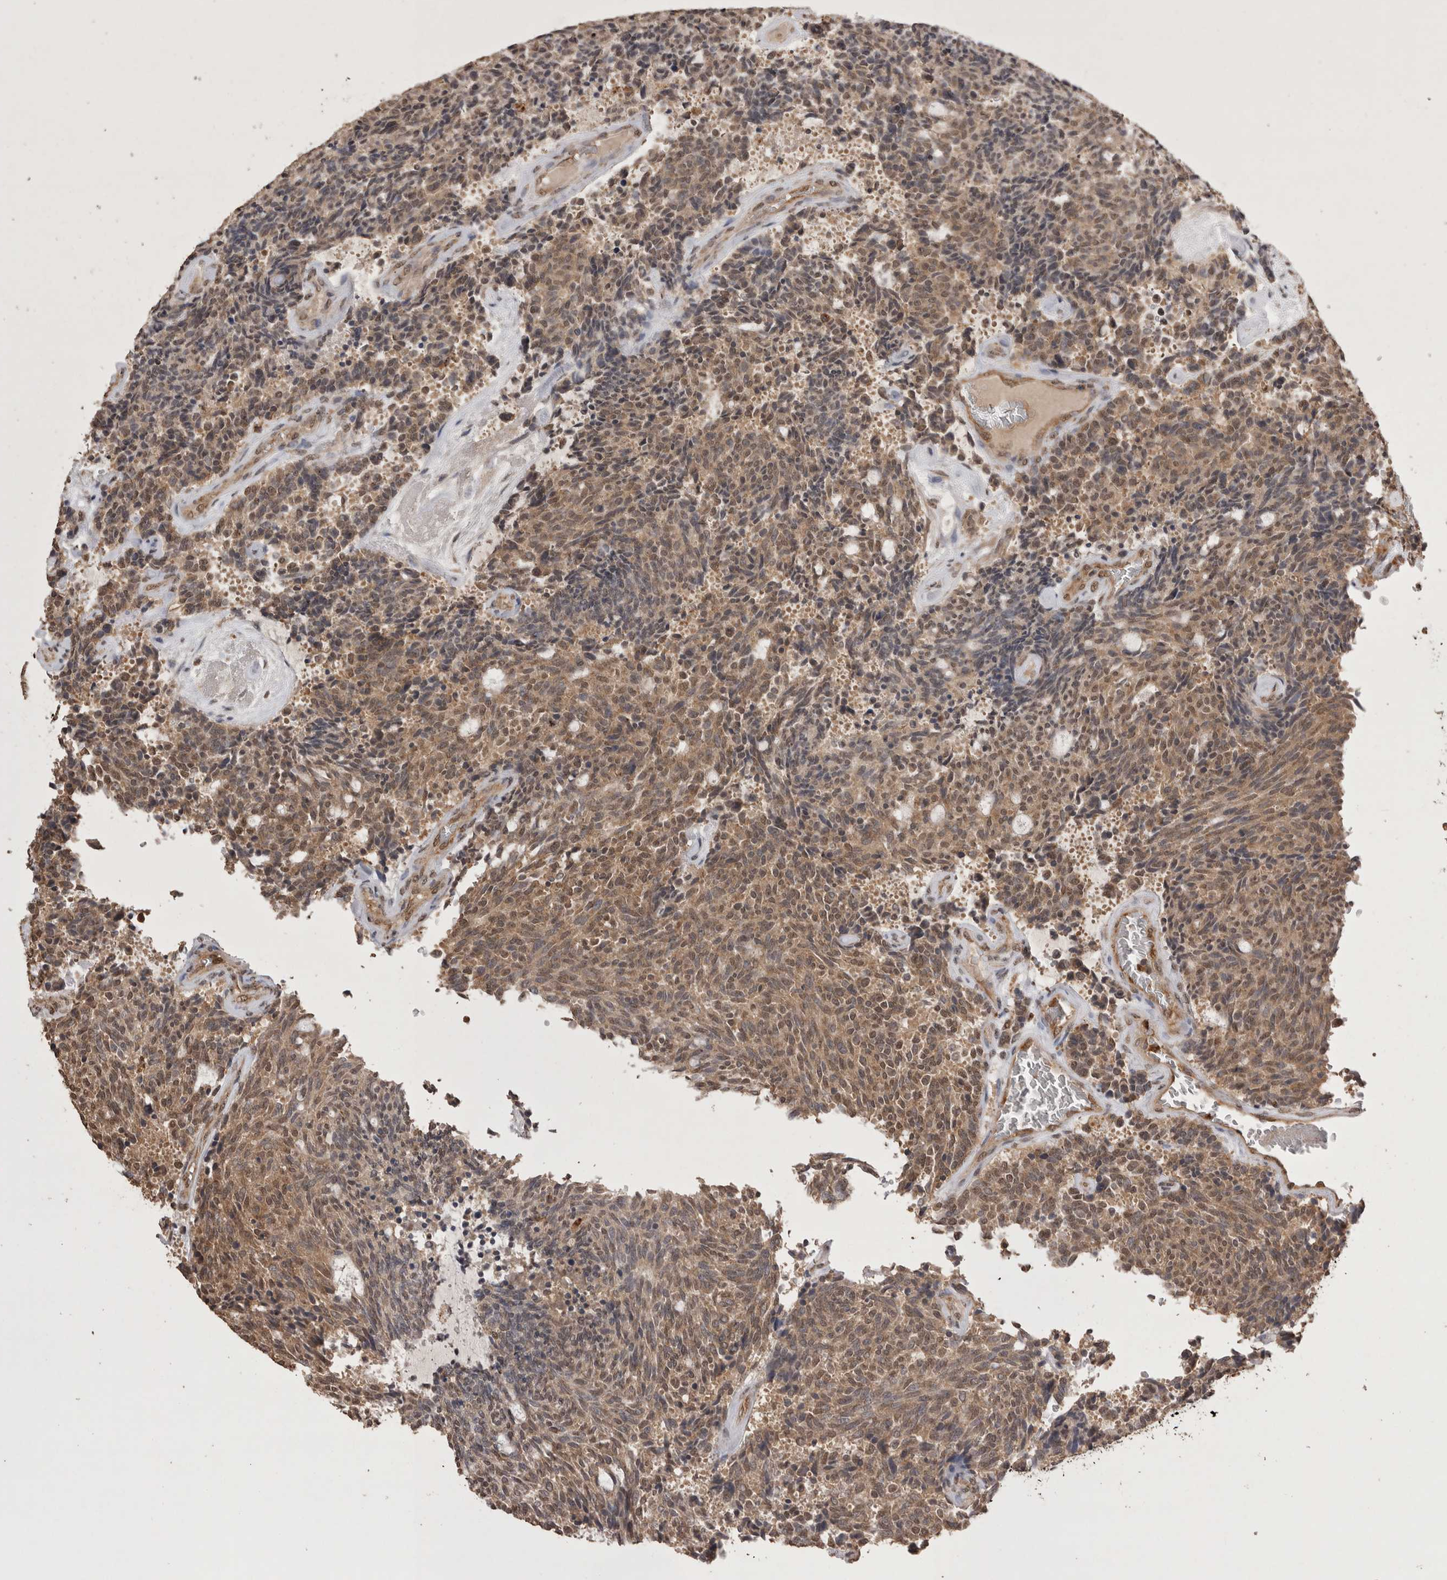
{"staining": {"intensity": "weak", "quantity": ">75%", "location": "cytoplasmic/membranous,nuclear"}, "tissue": "carcinoid", "cell_type": "Tumor cells", "image_type": "cancer", "snomed": [{"axis": "morphology", "description": "Carcinoid, malignant, NOS"}, {"axis": "topography", "description": "Pancreas"}], "caption": "Weak cytoplasmic/membranous and nuclear protein positivity is seen in about >75% of tumor cells in carcinoid.", "gene": "GRK5", "patient": {"sex": "female", "age": 54}}